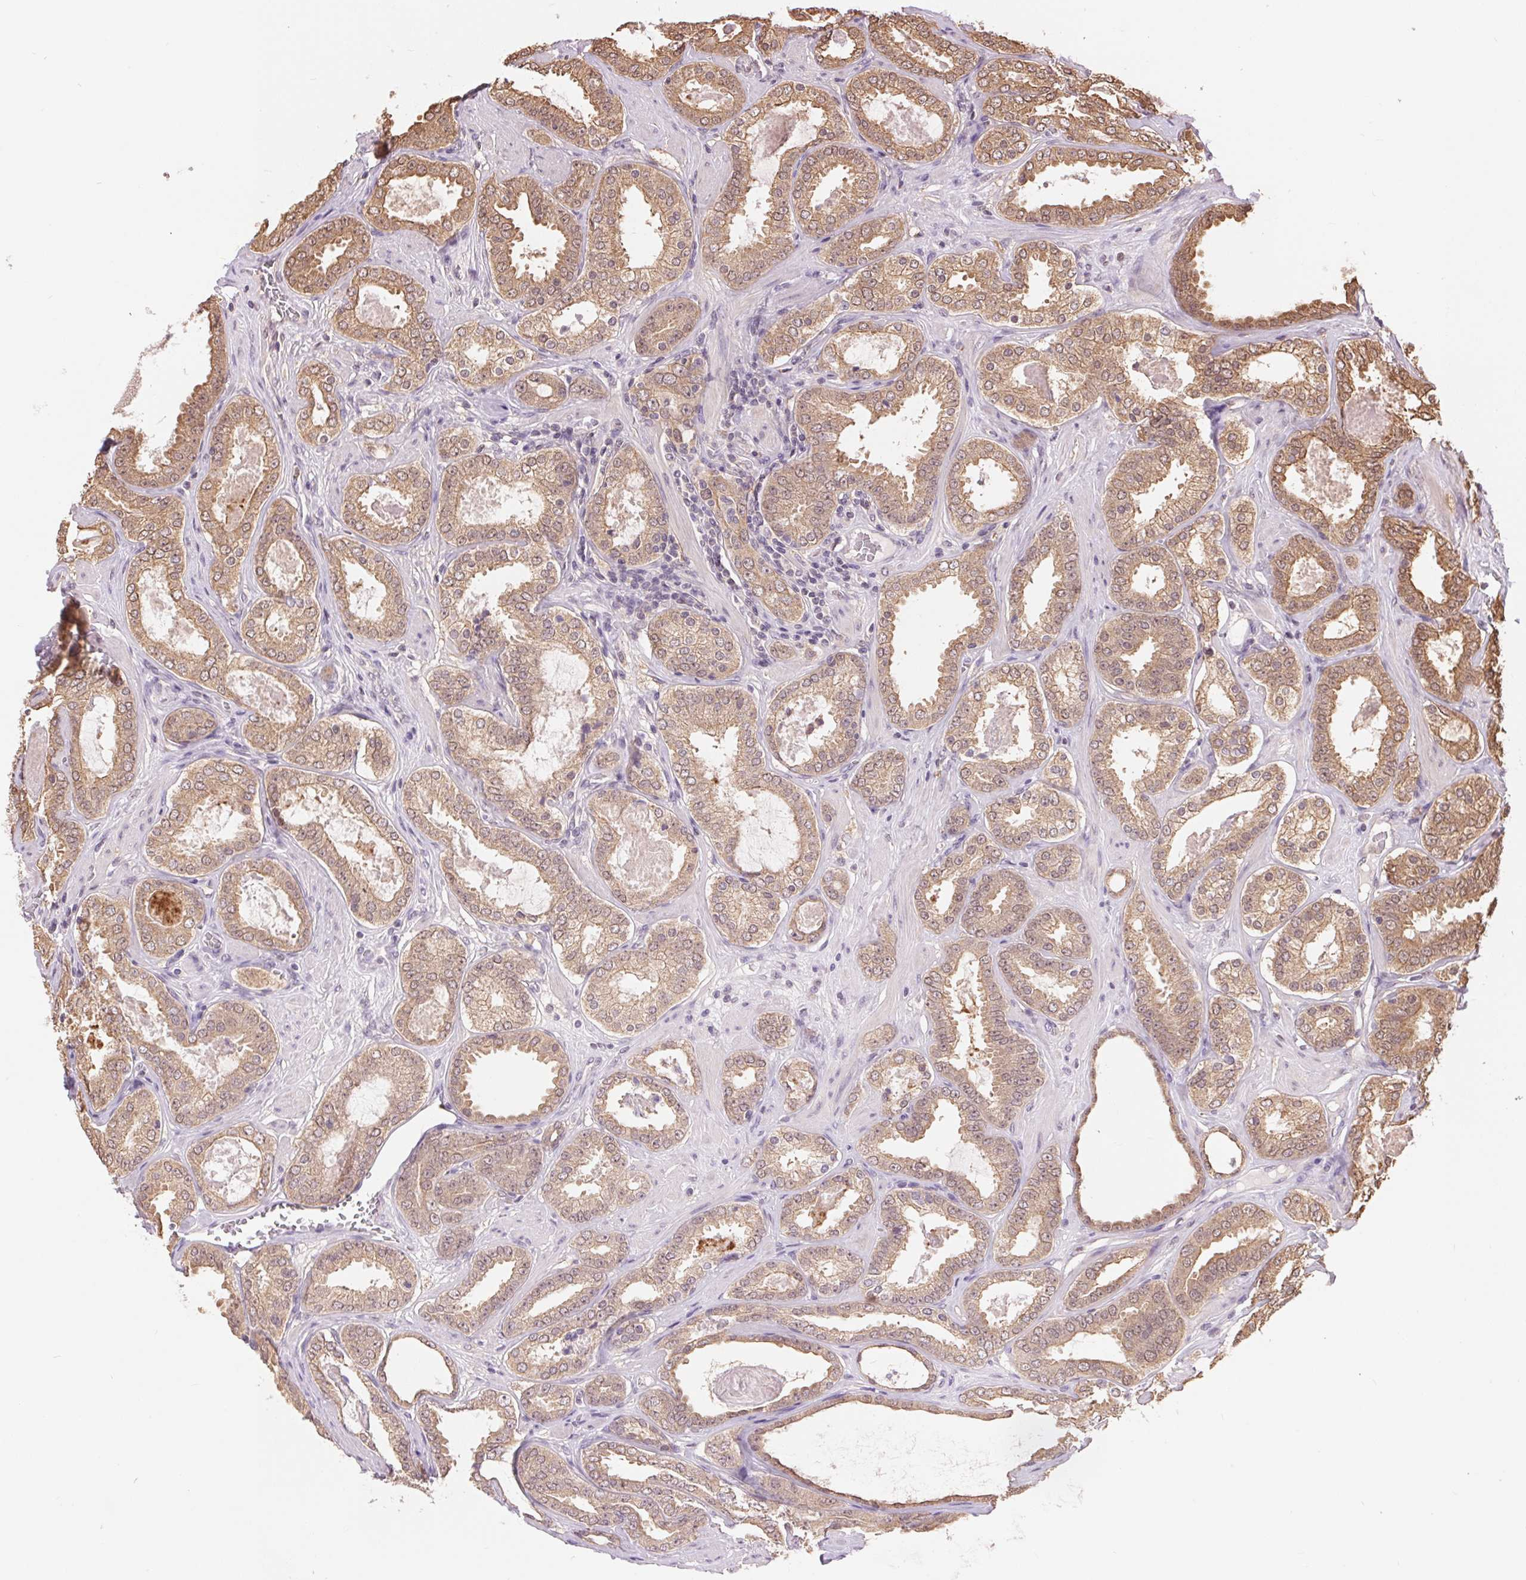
{"staining": {"intensity": "weak", "quantity": ">75%", "location": "cytoplasmic/membranous,nuclear"}, "tissue": "prostate cancer", "cell_type": "Tumor cells", "image_type": "cancer", "snomed": [{"axis": "morphology", "description": "Adenocarcinoma, High grade"}, {"axis": "topography", "description": "Prostate"}], "caption": "This micrograph displays prostate cancer (adenocarcinoma (high-grade)) stained with IHC to label a protein in brown. The cytoplasmic/membranous and nuclear of tumor cells show weak positivity for the protein. Nuclei are counter-stained blue.", "gene": "TMEM273", "patient": {"sex": "male", "age": 63}}